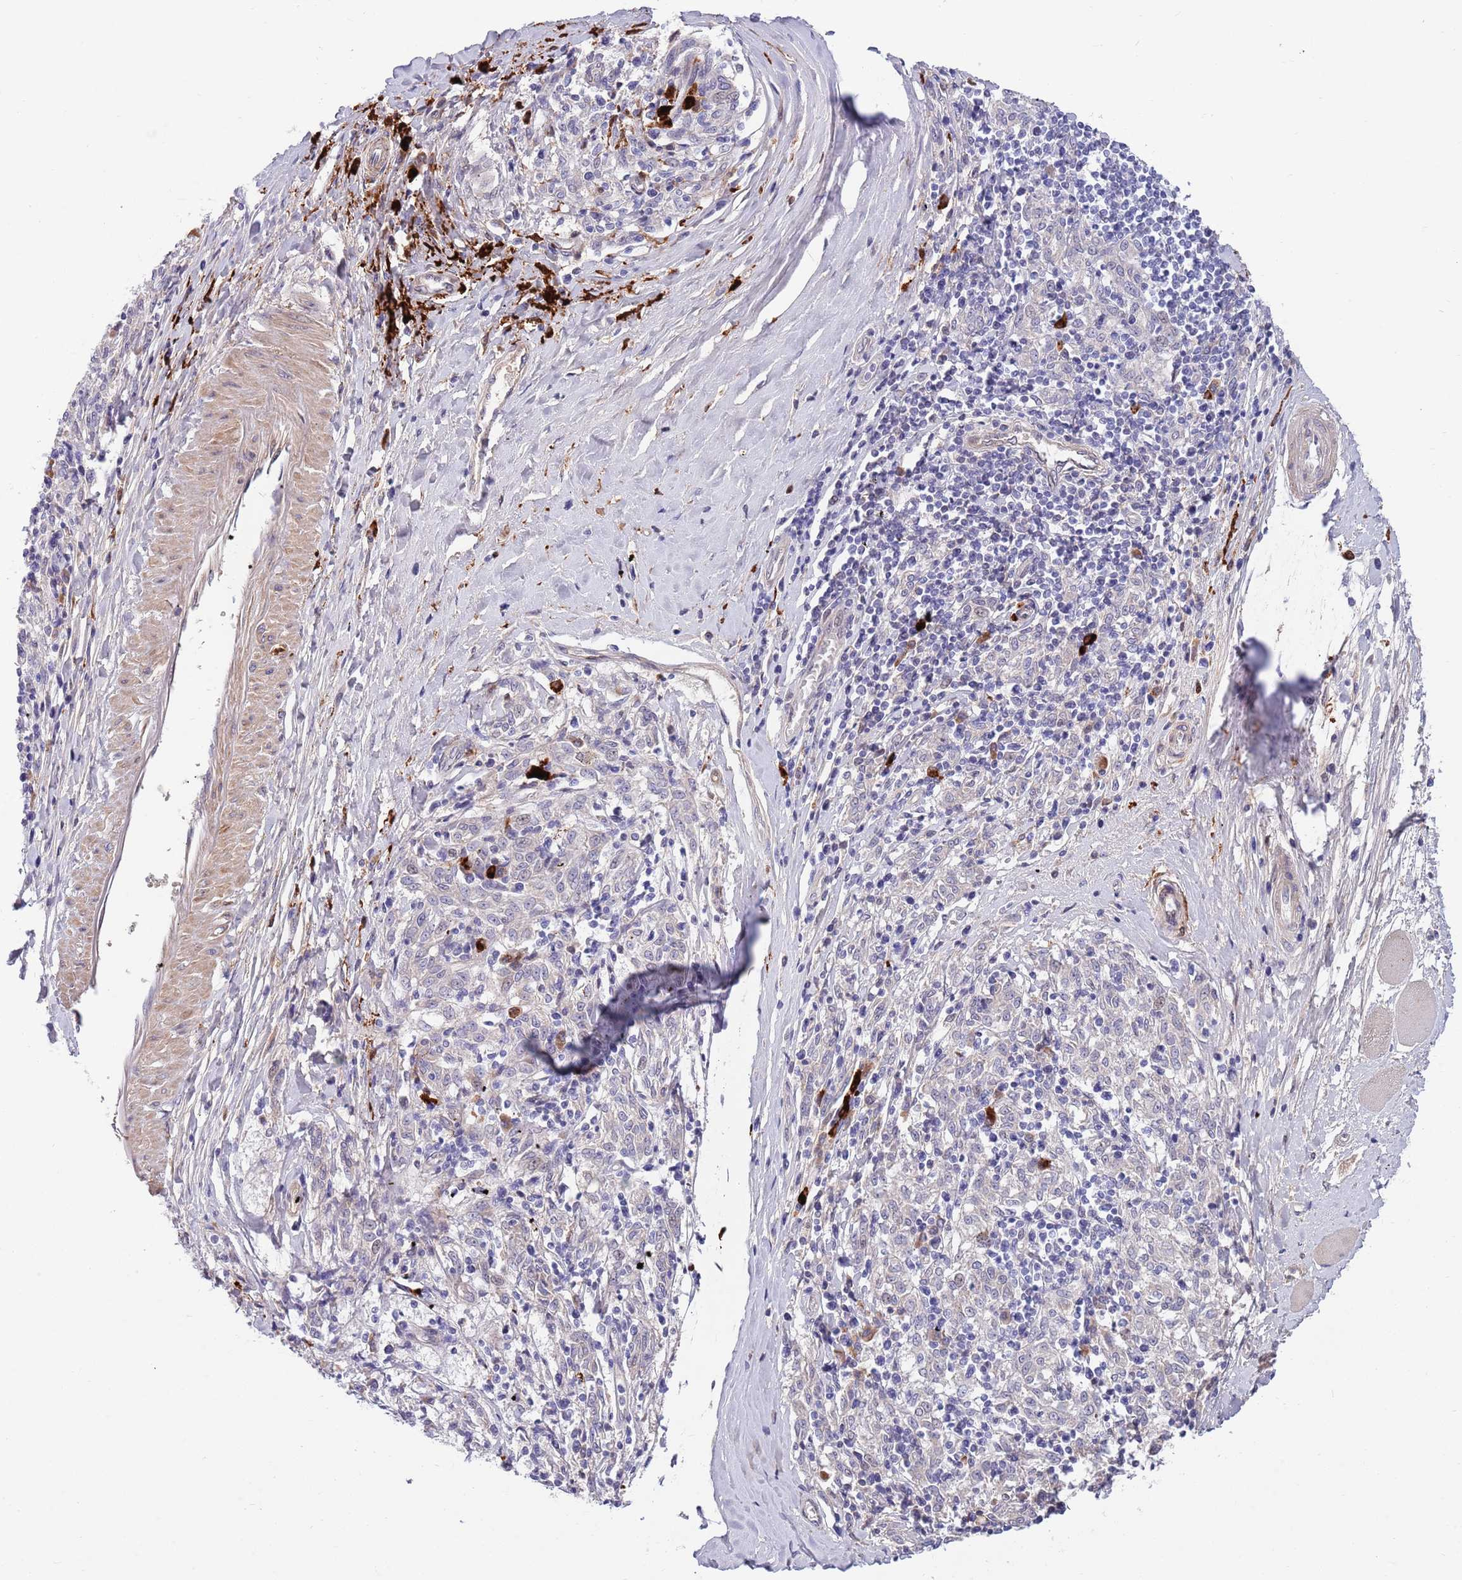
{"staining": {"intensity": "weak", "quantity": "25%-75%", "location": "cytoplasmic/membranous"}, "tissue": "melanoma", "cell_type": "Tumor cells", "image_type": "cancer", "snomed": [{"axis": "morphology", "description": "Malignant melanoma, NOS"}, {"axis": "topography", "description": "Skin"}], "caption": "The histopathology image shows immunohistochemical staining of malignant melanoma. There is weak cytoplasmic/membranous positivity is appreciated in approximately 25%-75% of tumor cells.", "gene": "NLRP6", "patient": {"sex": "female", "age": 72}}